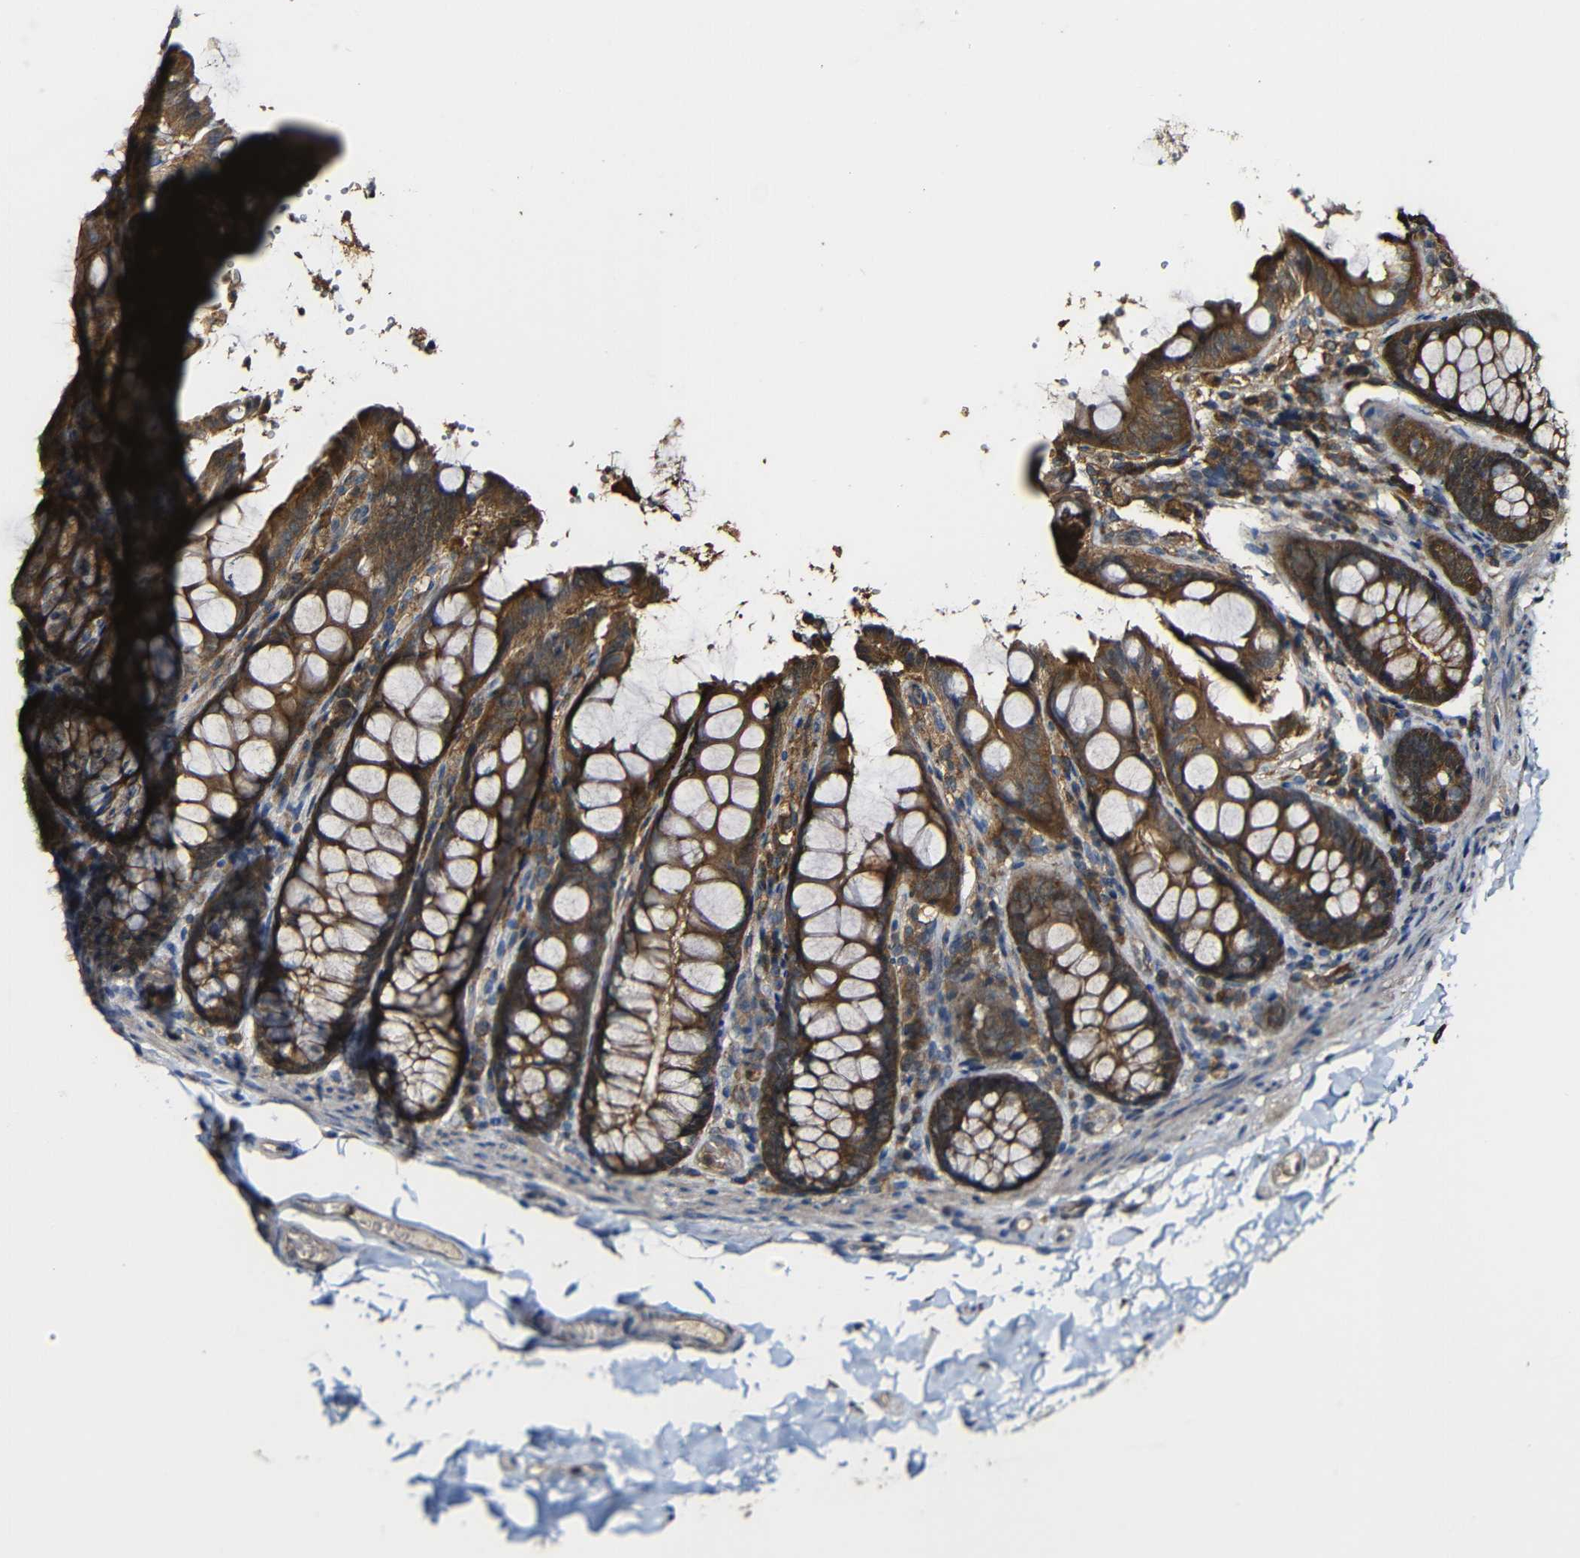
{"staining": {"intensity": "weak", "quantity": ">75%", "location": "cytoplasmic/membranous"}, "tissue": "colon", "cell_type": "Endothelial cells", "image_type": "normal", "snomed": [{"axis": "morphology", "description": "Normal tissue, NOS"}, {"axis": "topography", "description": "Colon"}], "caption": "This histopathology image shows immunohistochemistry (IHC) staining of benign human colon, with low weak cytoplasmic/membranous expression in approximately >75% of endothelial cells.", "gene": "CASP8", "patient": {"sex": "female", "age": 61}}